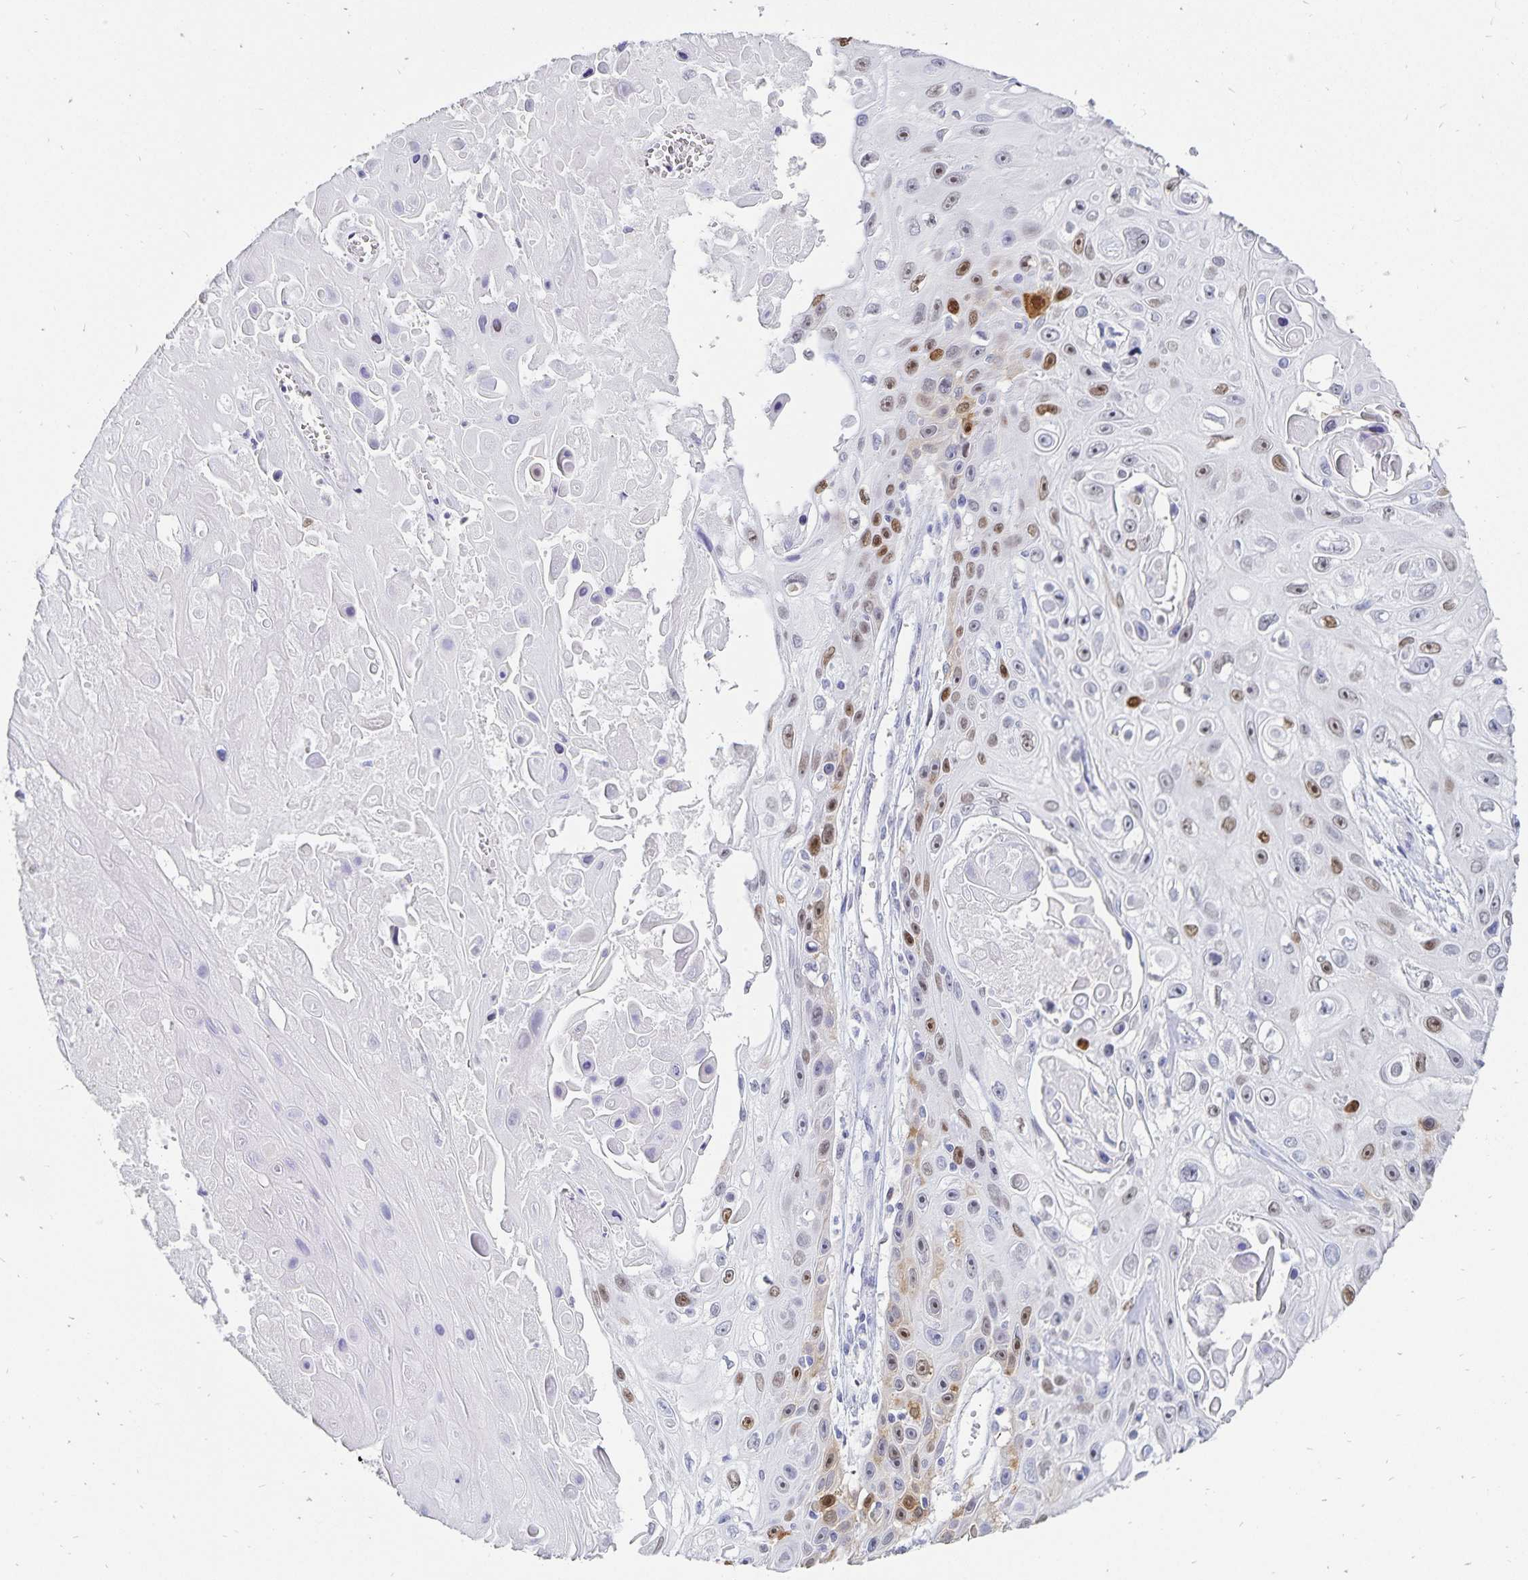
{"staining": {"intensity": "moderate", "quantity": "<25%", "location": "cytoplasmic/membranous,nuclear"}, "tissue": "skin cancer", "cell_type": "Tumor cells", "image_type": "cancer", "snomed": [{"axis": "morphology", "description": "Squamous cell carcinoma, NOS"}, {"axis": "topography", "description": "Skin"}], "caption": "A brown stain labels moderate cytoplasmic/membranous and nuclear staining of a protein in human squamous cell carcinoma (skin) tumor cells.", "gene": "HMGB3", "patient": {"sex": "male", "age": 82}}